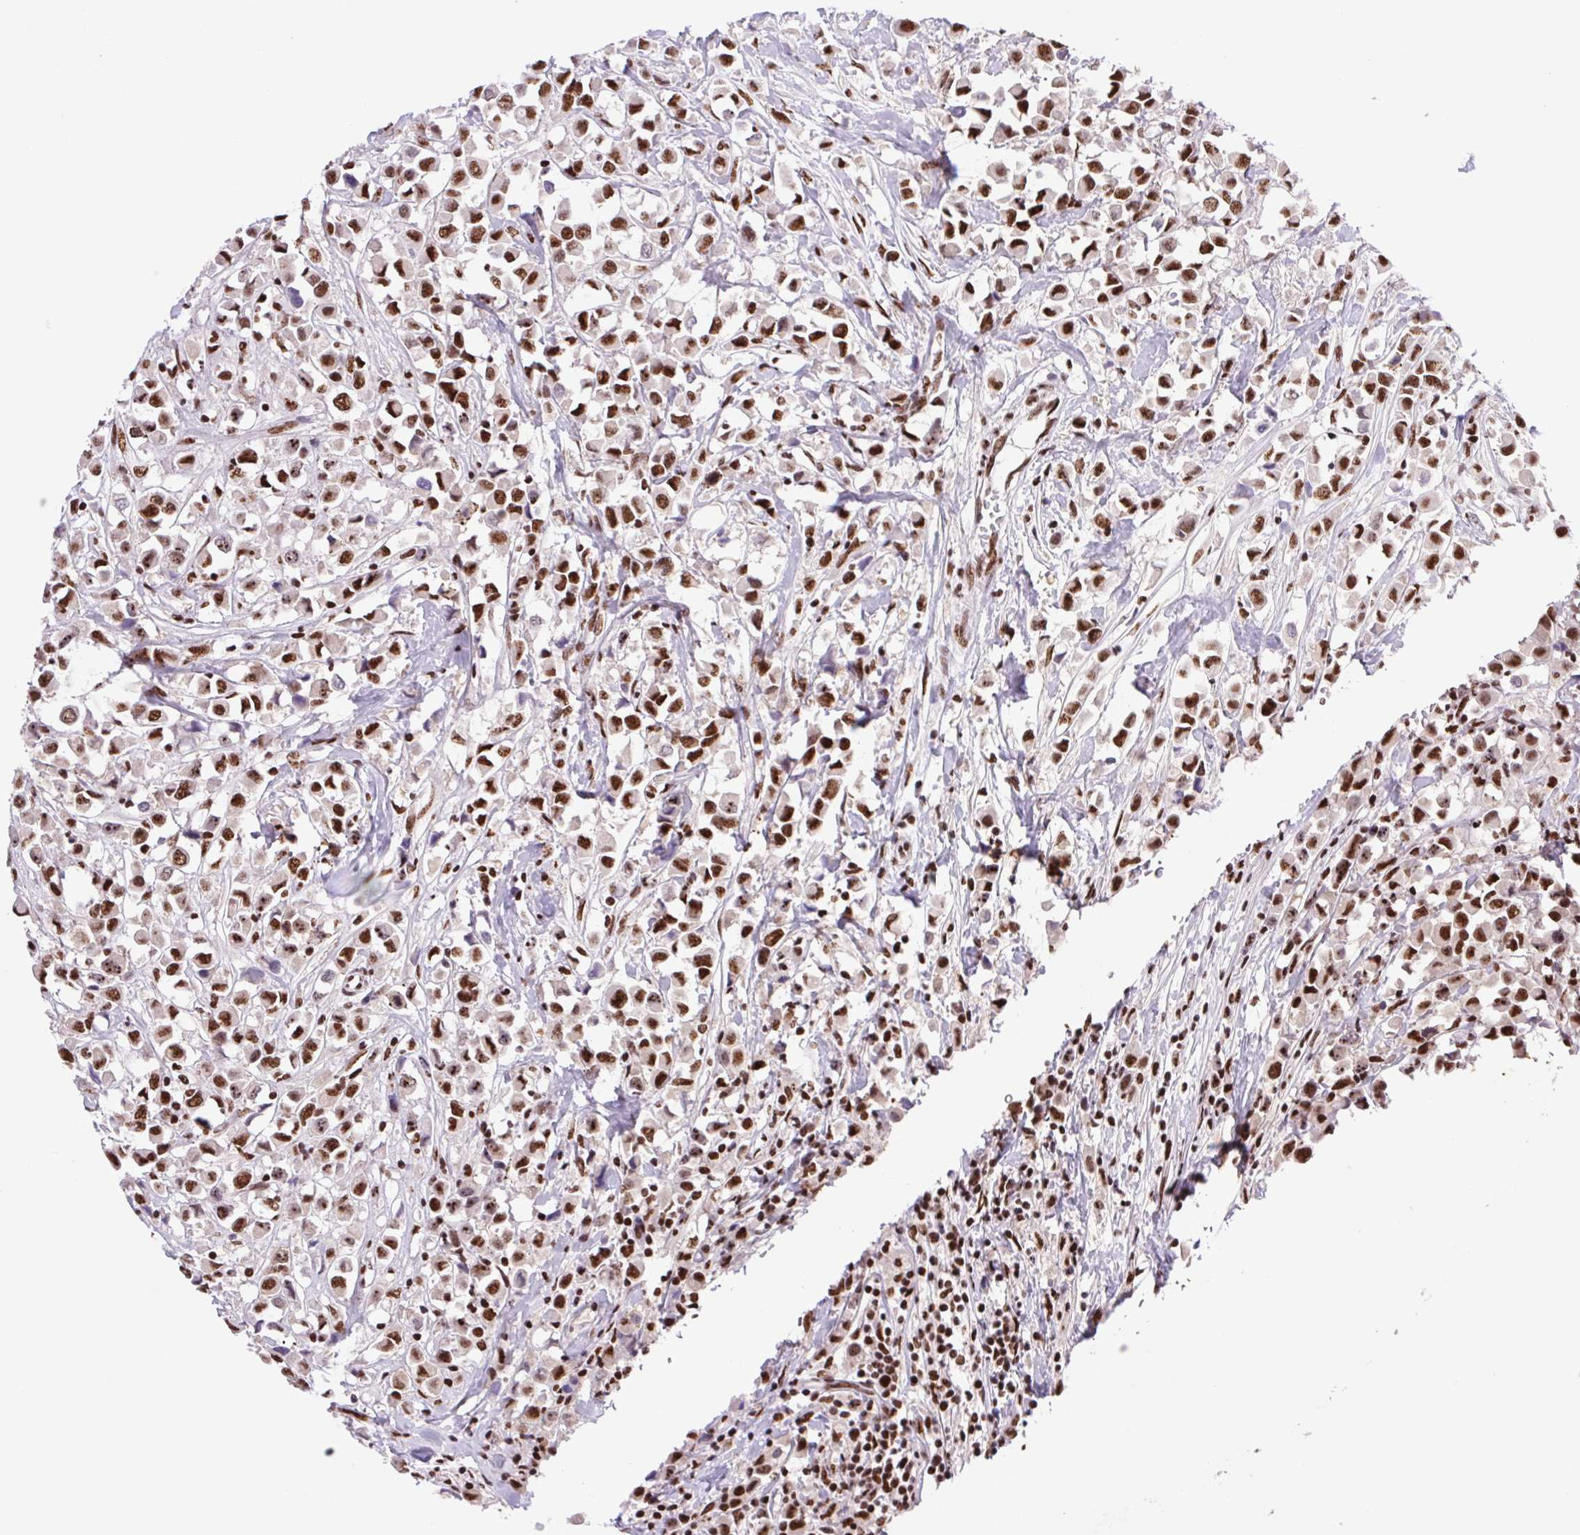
{"staining": {"intensity": "strong", "quantity": ">75%", "location": "nuclear"}, "tissue": "breast cancer", "cell_type": "Tumor cells", "image_type": "cancer", "snomed": [{"axis": "morphology", "description": "Duct carcinoma"}, {"axis": "topography", "description": "Breast"}], "caption": "Infiltrating ductal carcinoma (breast) stained with a protein marker exhibits strong staining in tumor cells.", "gene": "LDLRAD4", "patient": {"sex": "female", "age": 61}}